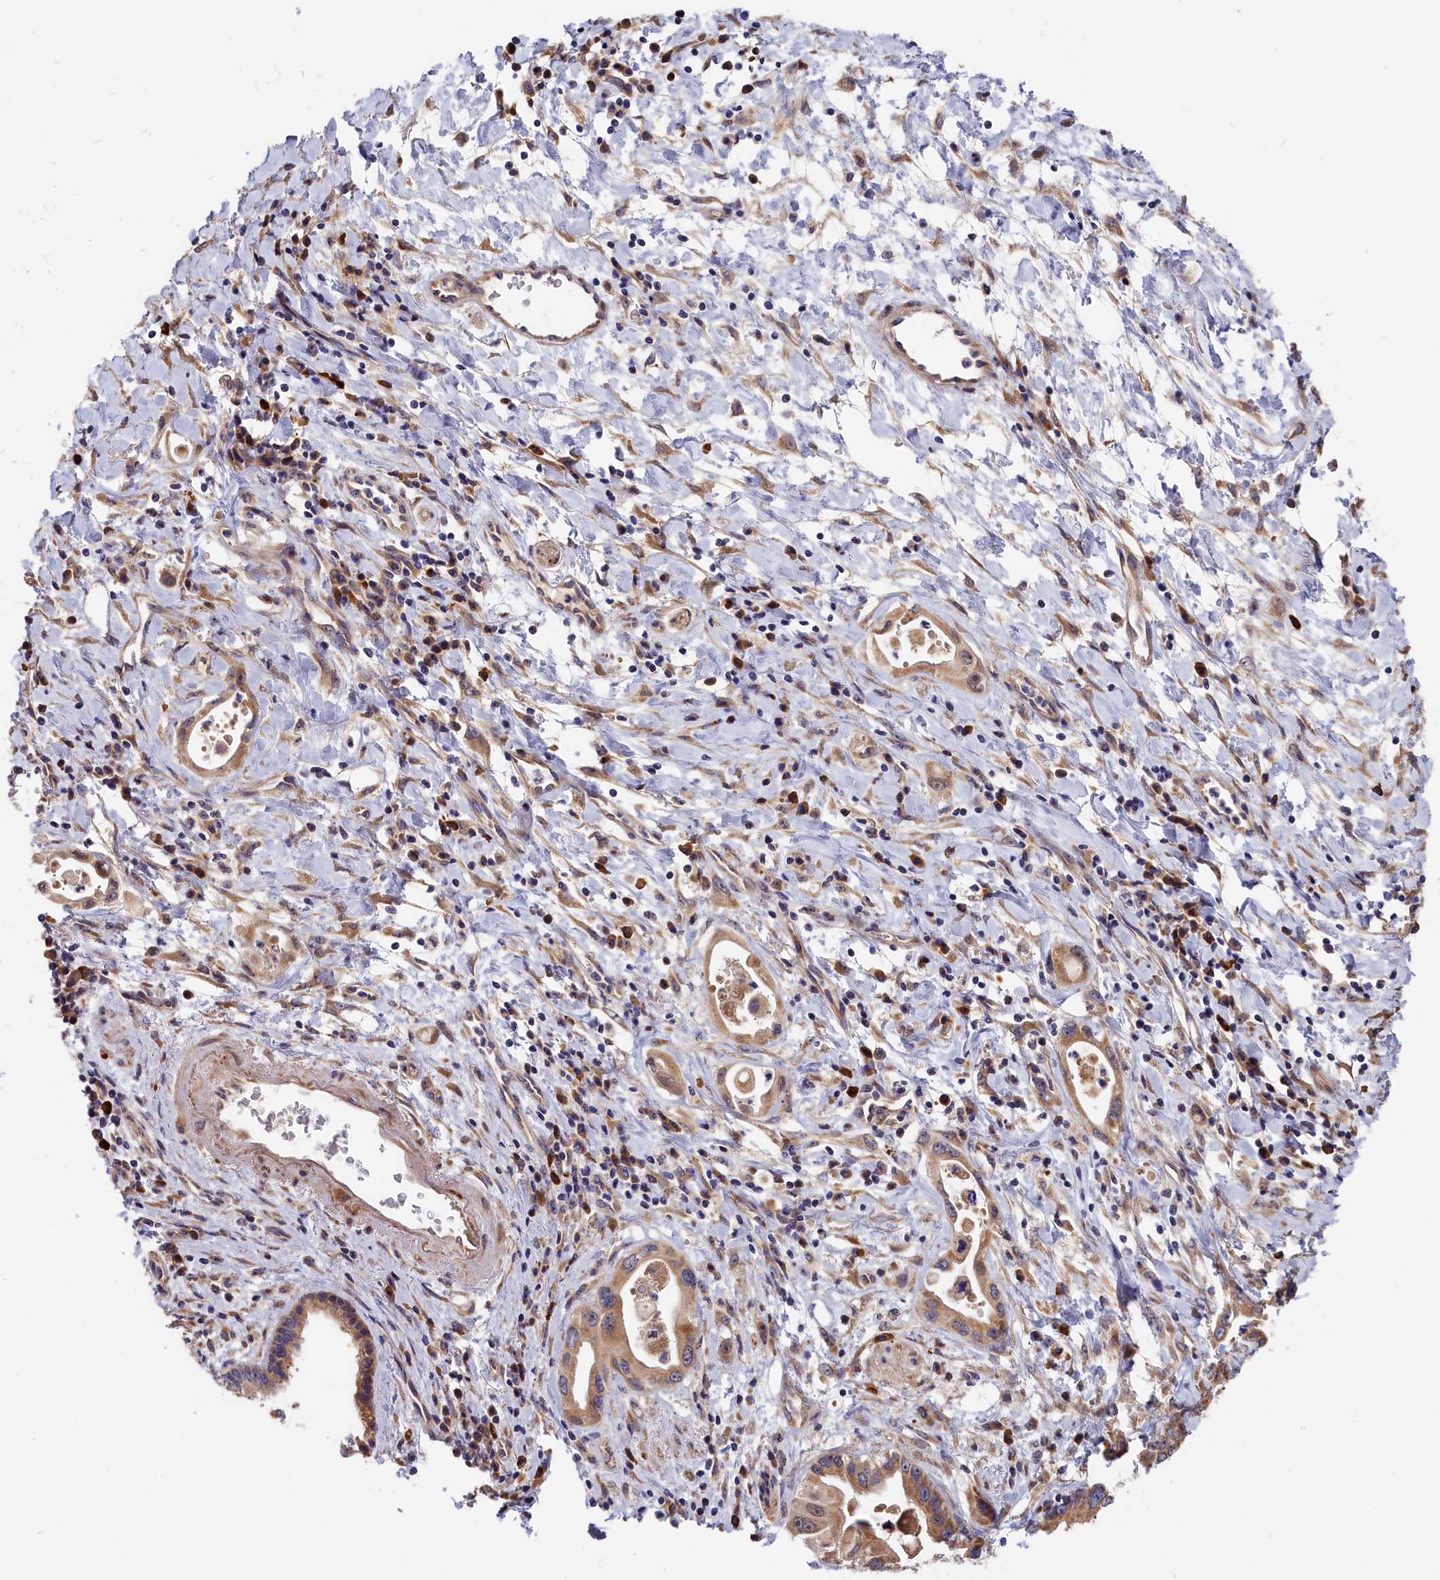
{"staining": {"intensity": "moderate", "quantity": ">75%", "location": "cytoplasmic/membranous"}, "tissue": "pancreatic cancer", "cell_type": "Tumor cells", "image_type": "cancer", "snomed": [{"axis": "morphology", "description": "Adenocarcinoma, NOS"}, {"axis": "topography", "description": "Pancreas"}], "caption": "A medium amount of moderate cytoplasmic/membranous expression is identified in about >75% of tumor cells in pancreatic cancer (adenocarcinoma) tissue.", "gene": "CEP44", "patient": {"sex": "female", "age": 77}}